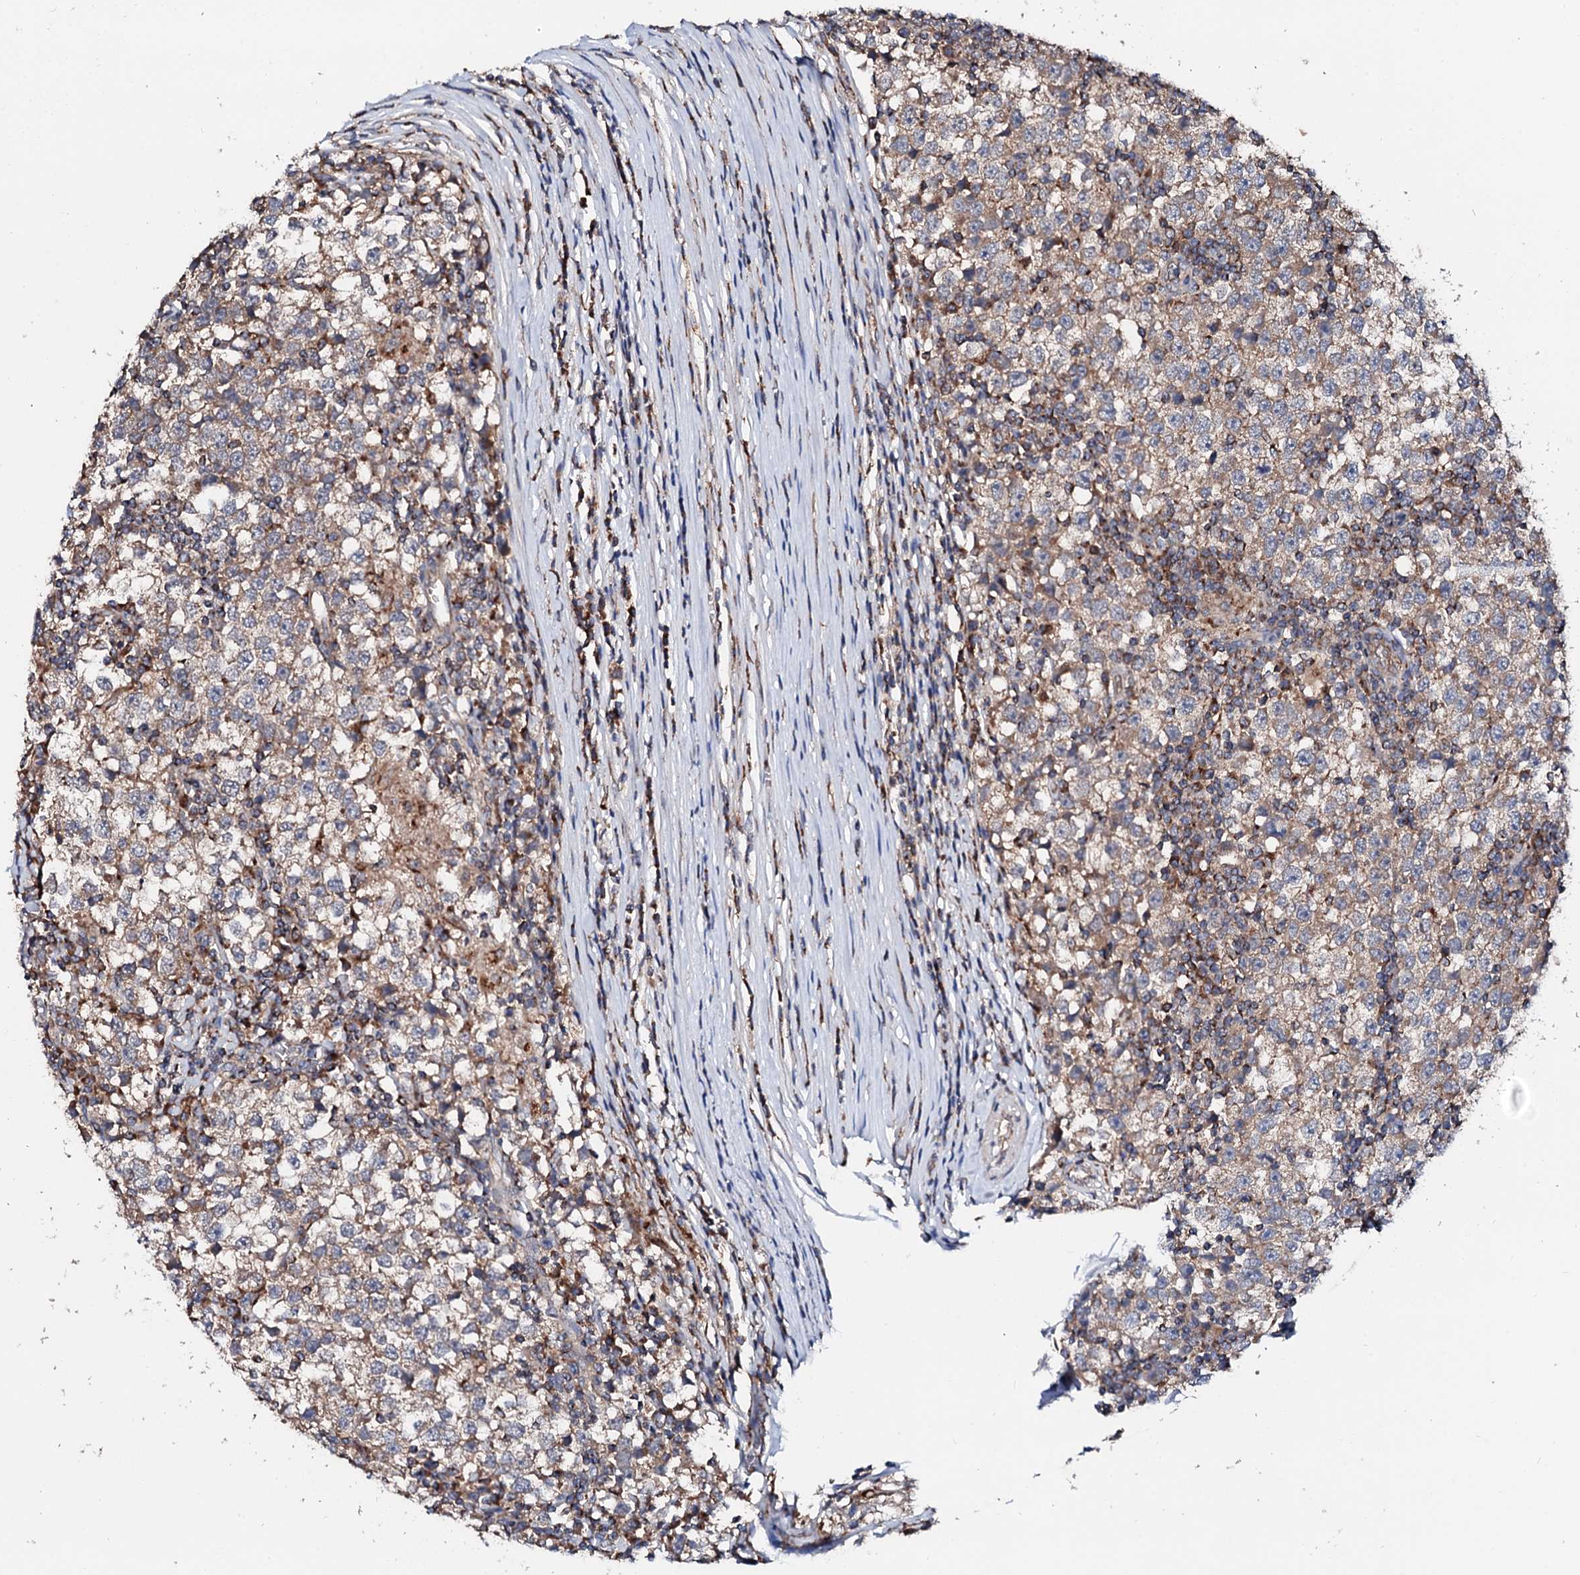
{"staining": {"intensity": "weak", "quantity": "25%-75%", "location": "cytoplasmic/membranous"}, "tissue": "testis cancer", "cell_type": "Tumor cells", "image_type": "cancer", "snomed": [{"axis": "morphology", "description": "Seminoma, NOS"}, {"axis": "topography", "description": "Testis"}], "caption": "Immunohistochemistry (IHC) histopathology image of neoplastic tissue: testis cancer (seminoma) stained using immunohistochemistry (IHC) shows low levels of weak protein expression localized specifically in the cytoplasmic/membranous of tumor cells, appearing as a cytoplasmic/membranous brown color.", "gene": "ST3GAL1", "patient": {"sex": "male", "age": 65}}